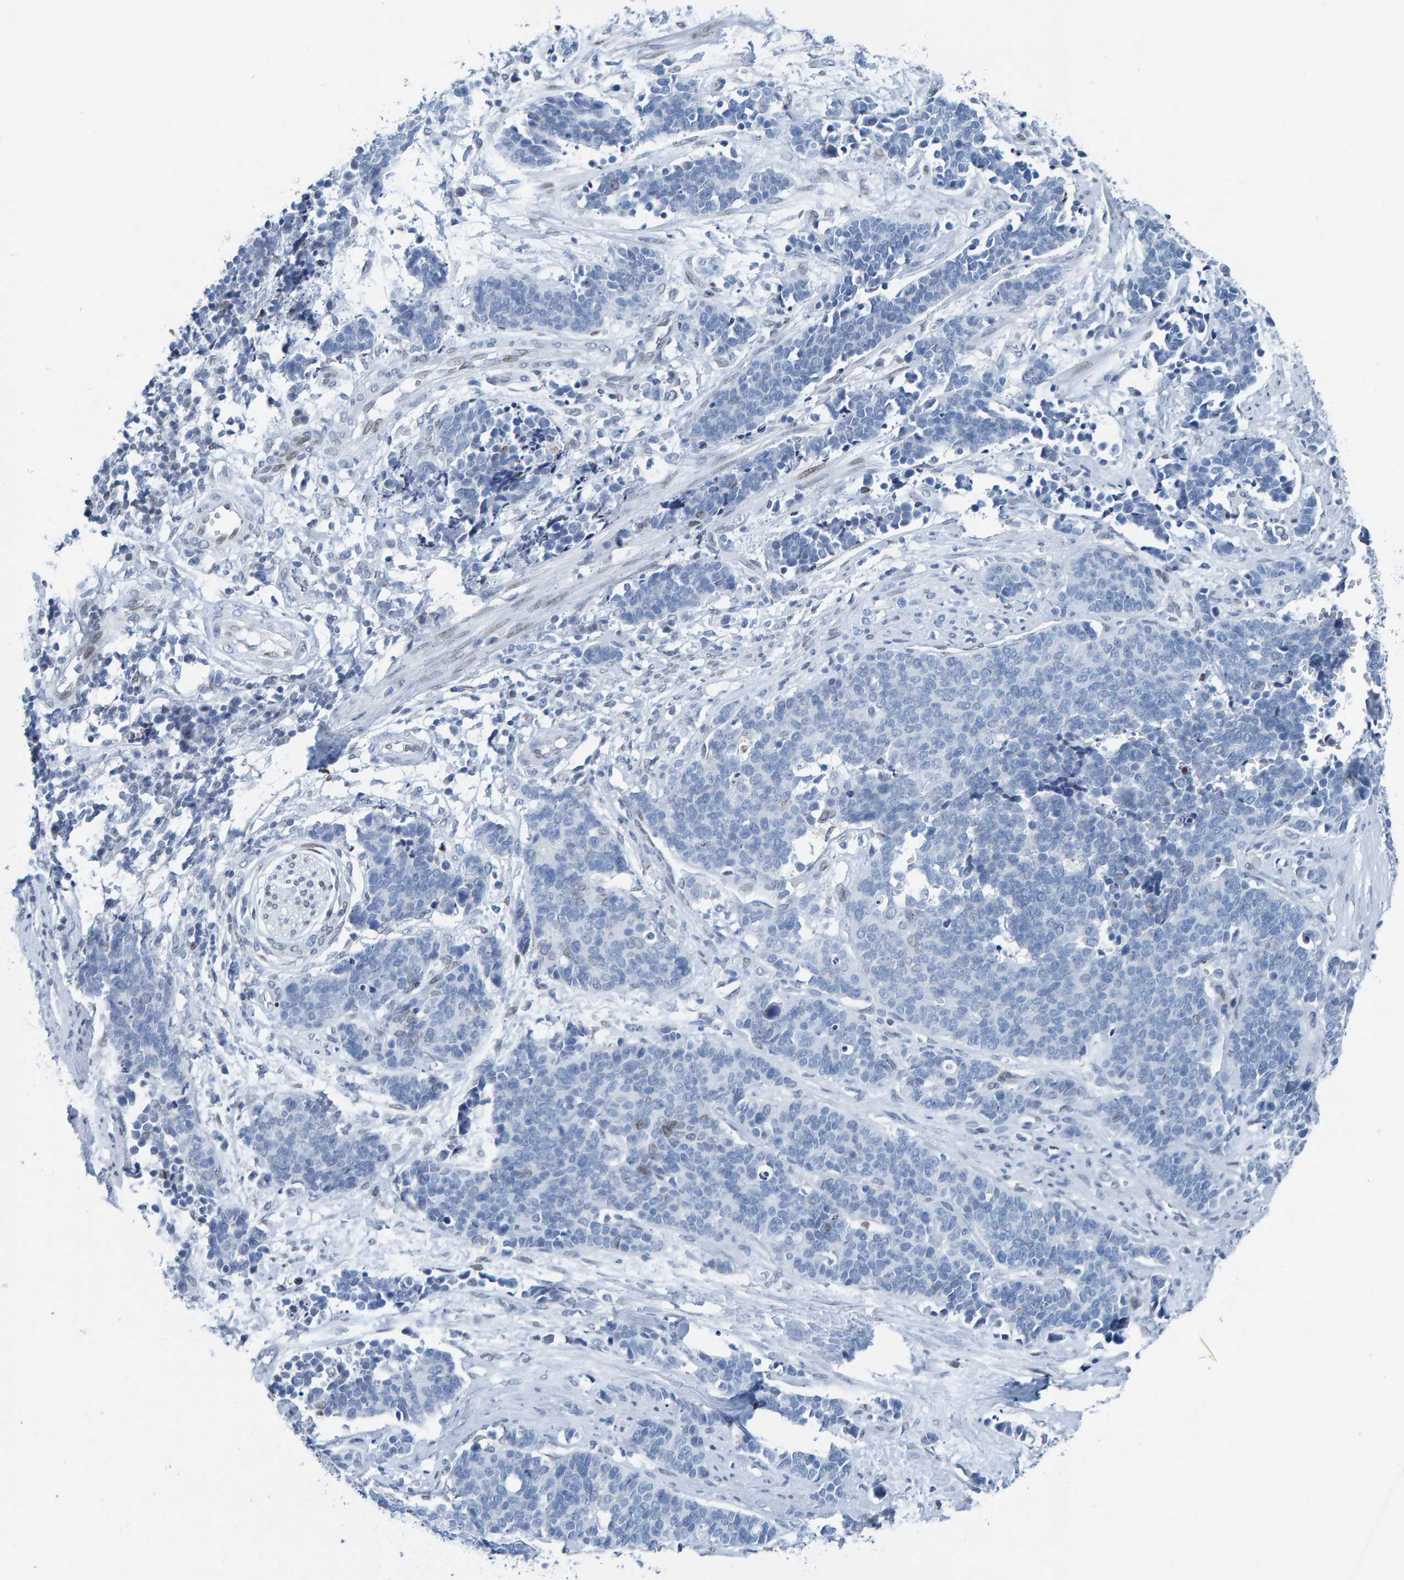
{"staining": {"intensity": "negative", "quantity": "none", "location": "none"}, "tissue": "cervical cancer", "cell_type": "Tumor cells", "image_type": "cancer", "snomed": [{"axis": "morphology", "description": "Squamous cell carcinoma, NOS"}, {"axis": "topography", "description": "Cervix"}], "caption": "This is an immunohistochemistry (IHC) image of human squamous cell carcinoma (cervical). There is no expression in tumor cells.", "gene": "LMNB2", "patient": {"sex": "female", "age": 35}}